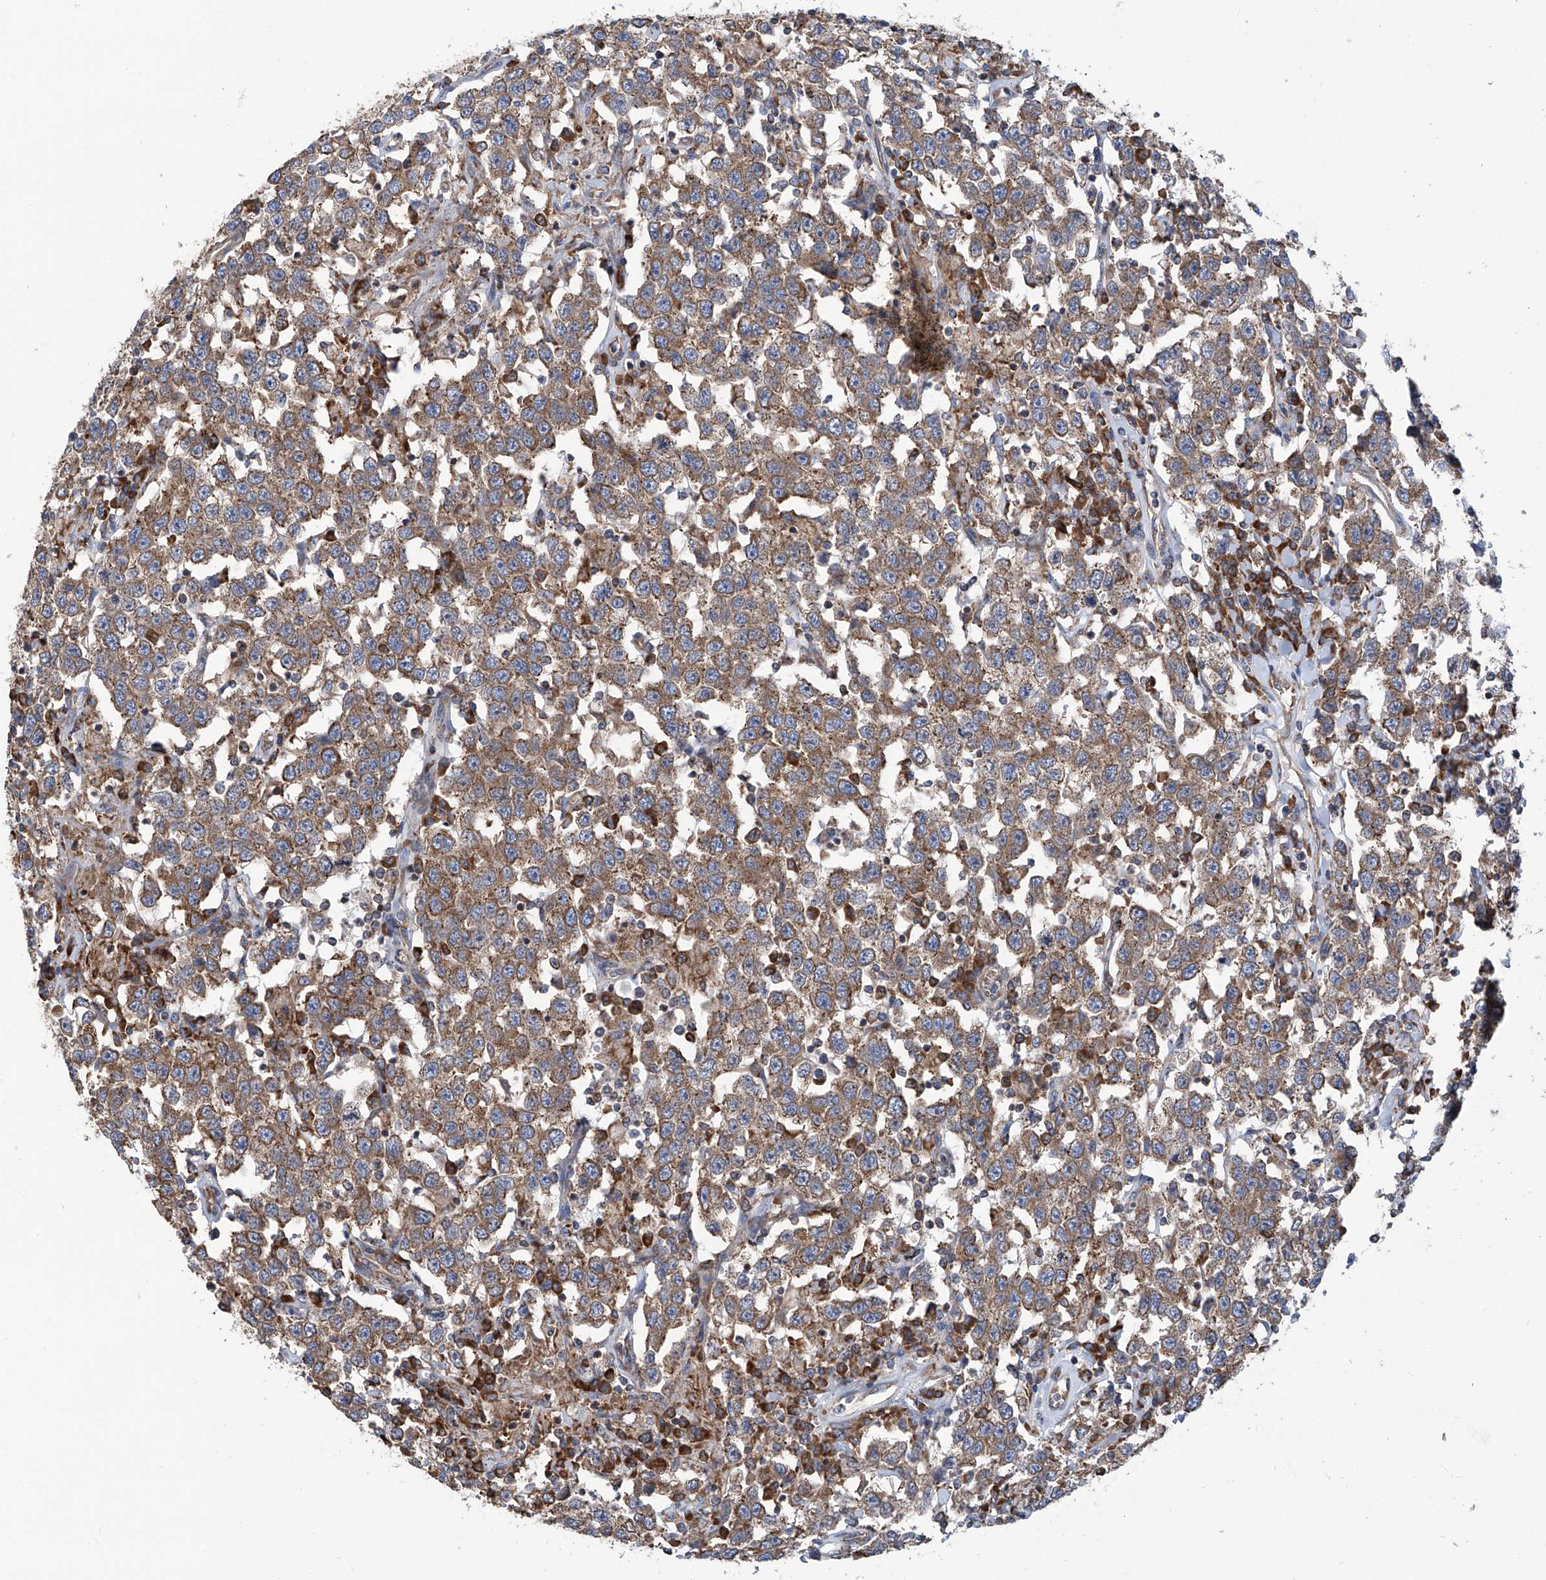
{"staining": {"intensity": "moderate", "quantity": ">75%", "location": "cytoplasmic/membranous"}, "tissue": "testis cancer", "cell_type": "Tumor cells", "image_type": "cancer", "snomed": [{"axis": "morphology", "description": "Seminoma, NOS"}, {"axis": "topography", "description": "Testis"}], "caption": "Immunohistochemical staining of human testis seminoma demonstrates medium levels of moderate cytoplasmic/membranous expression in about >75% of tumor cells.", "gene": "SENP2", "patient": {"sex": "male", "age": 41}}